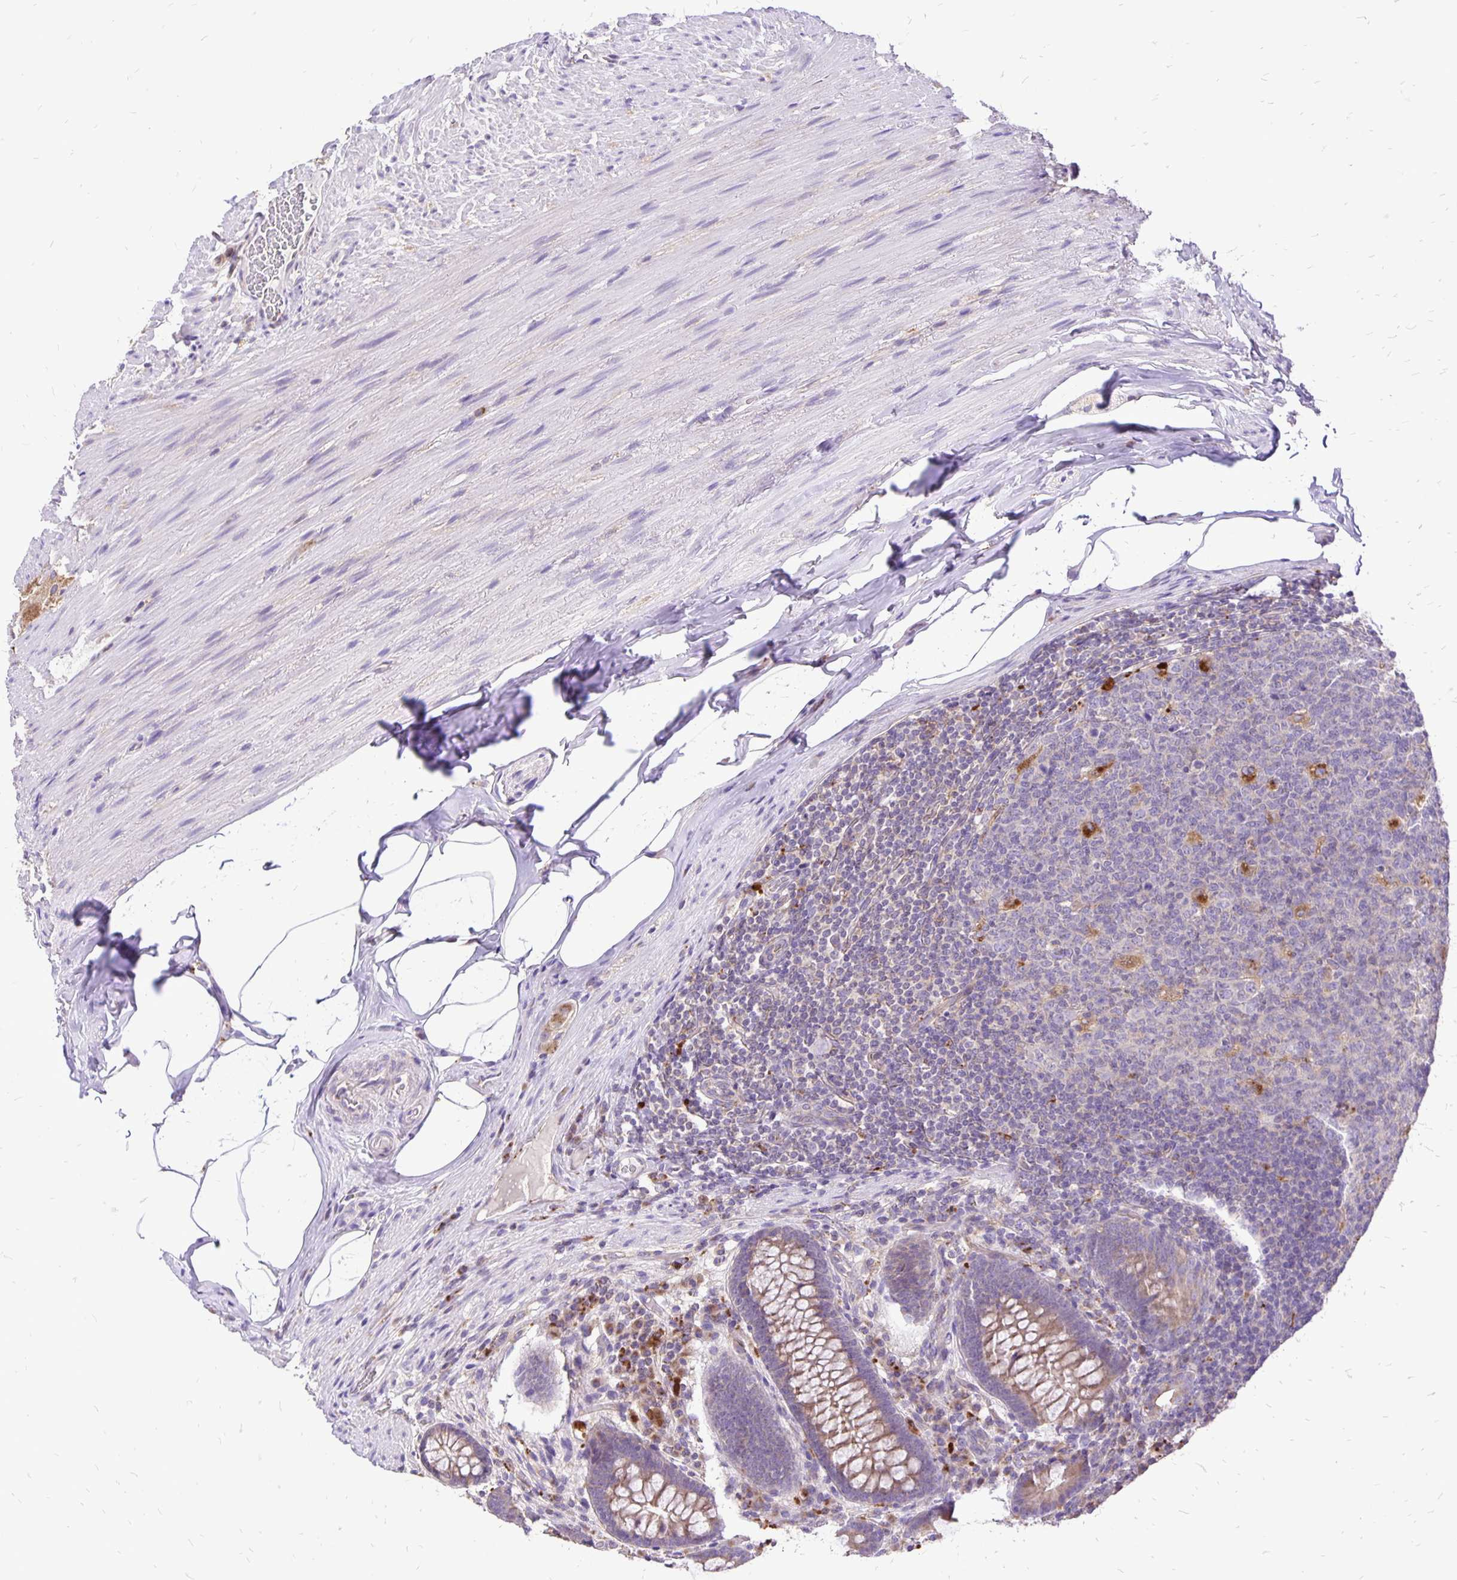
{"staining": {"intensity": "weak", "quantity": ">75%", "location": "cytoplasmic/membranous"}, "tissue": "appendix", "cell_type": "Glandular cells", "image_type": "normal", "snomed": [{"axis": "morphology", "description": "Normal tissue, NOS"}, {"axis": "topography", "description": "Appendix"}], "caption": "A high-resolution photomicrograph shows immunohistochemistry staining of normal appendix, which reveals weak cytoplasmic/membranous expression in approximately >75% of glandular cells.", "gene": "EIF5A", "patient": {"sex": "male", "age": 71}}